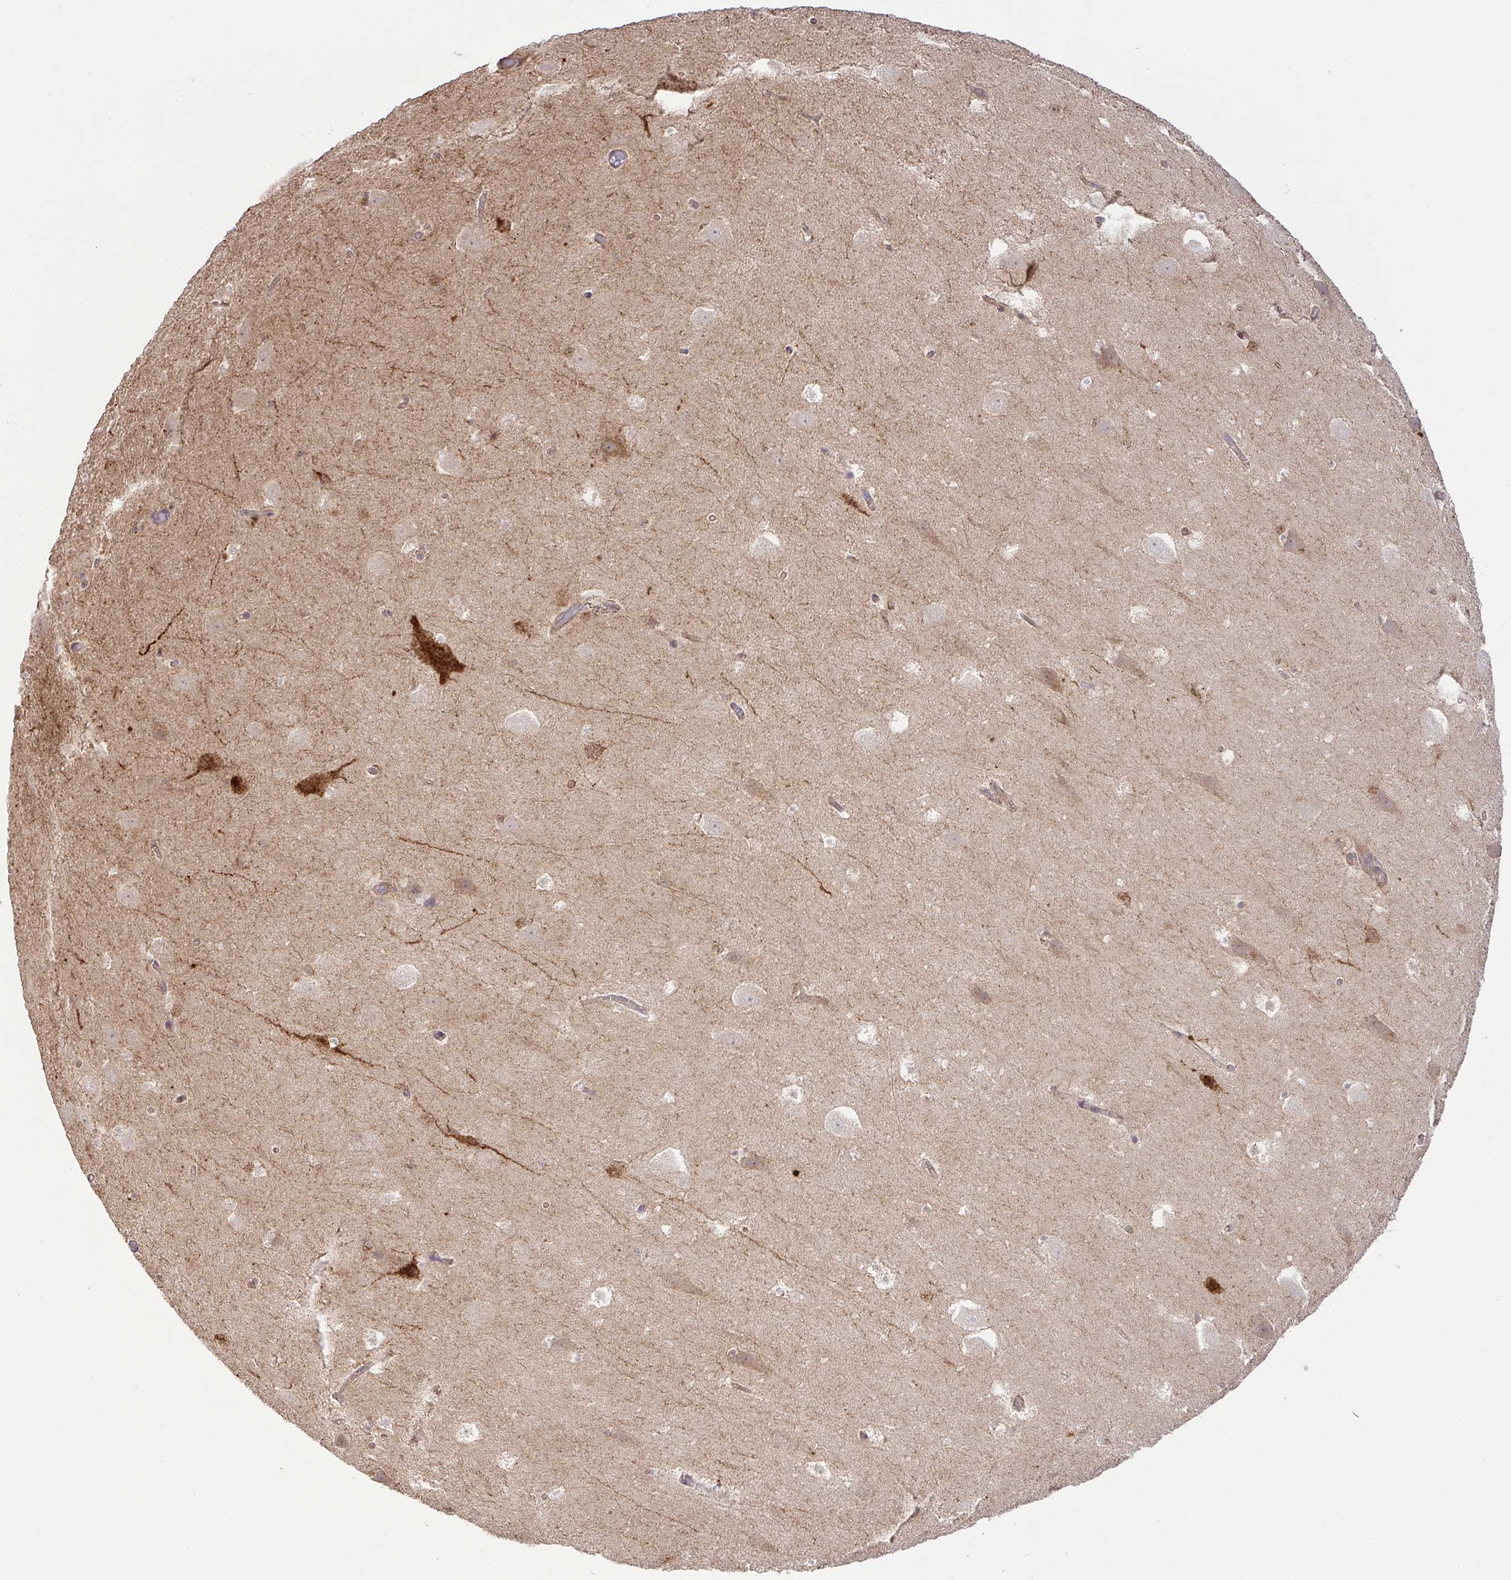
{"staining": {"intensity": "moderate", "quantity": "<25%", "location": "cytoplasmic/membranous"}, "tissue": "hippocampus", "cell_type": "Glial cells", "image_type": "normal", "snomed": [{"axis": "morphology", "description": "Normal tissue, NOS"}, {"axis": "topography", "description": "Hippocampus"}], "caption": "A brown stain labels moderate cytoplasmic/membranous positivity of a protein in glial cells of normal human hippocampus.", "gene": "SLC9A6", "patient": {"sex": "female", "age": 42}}